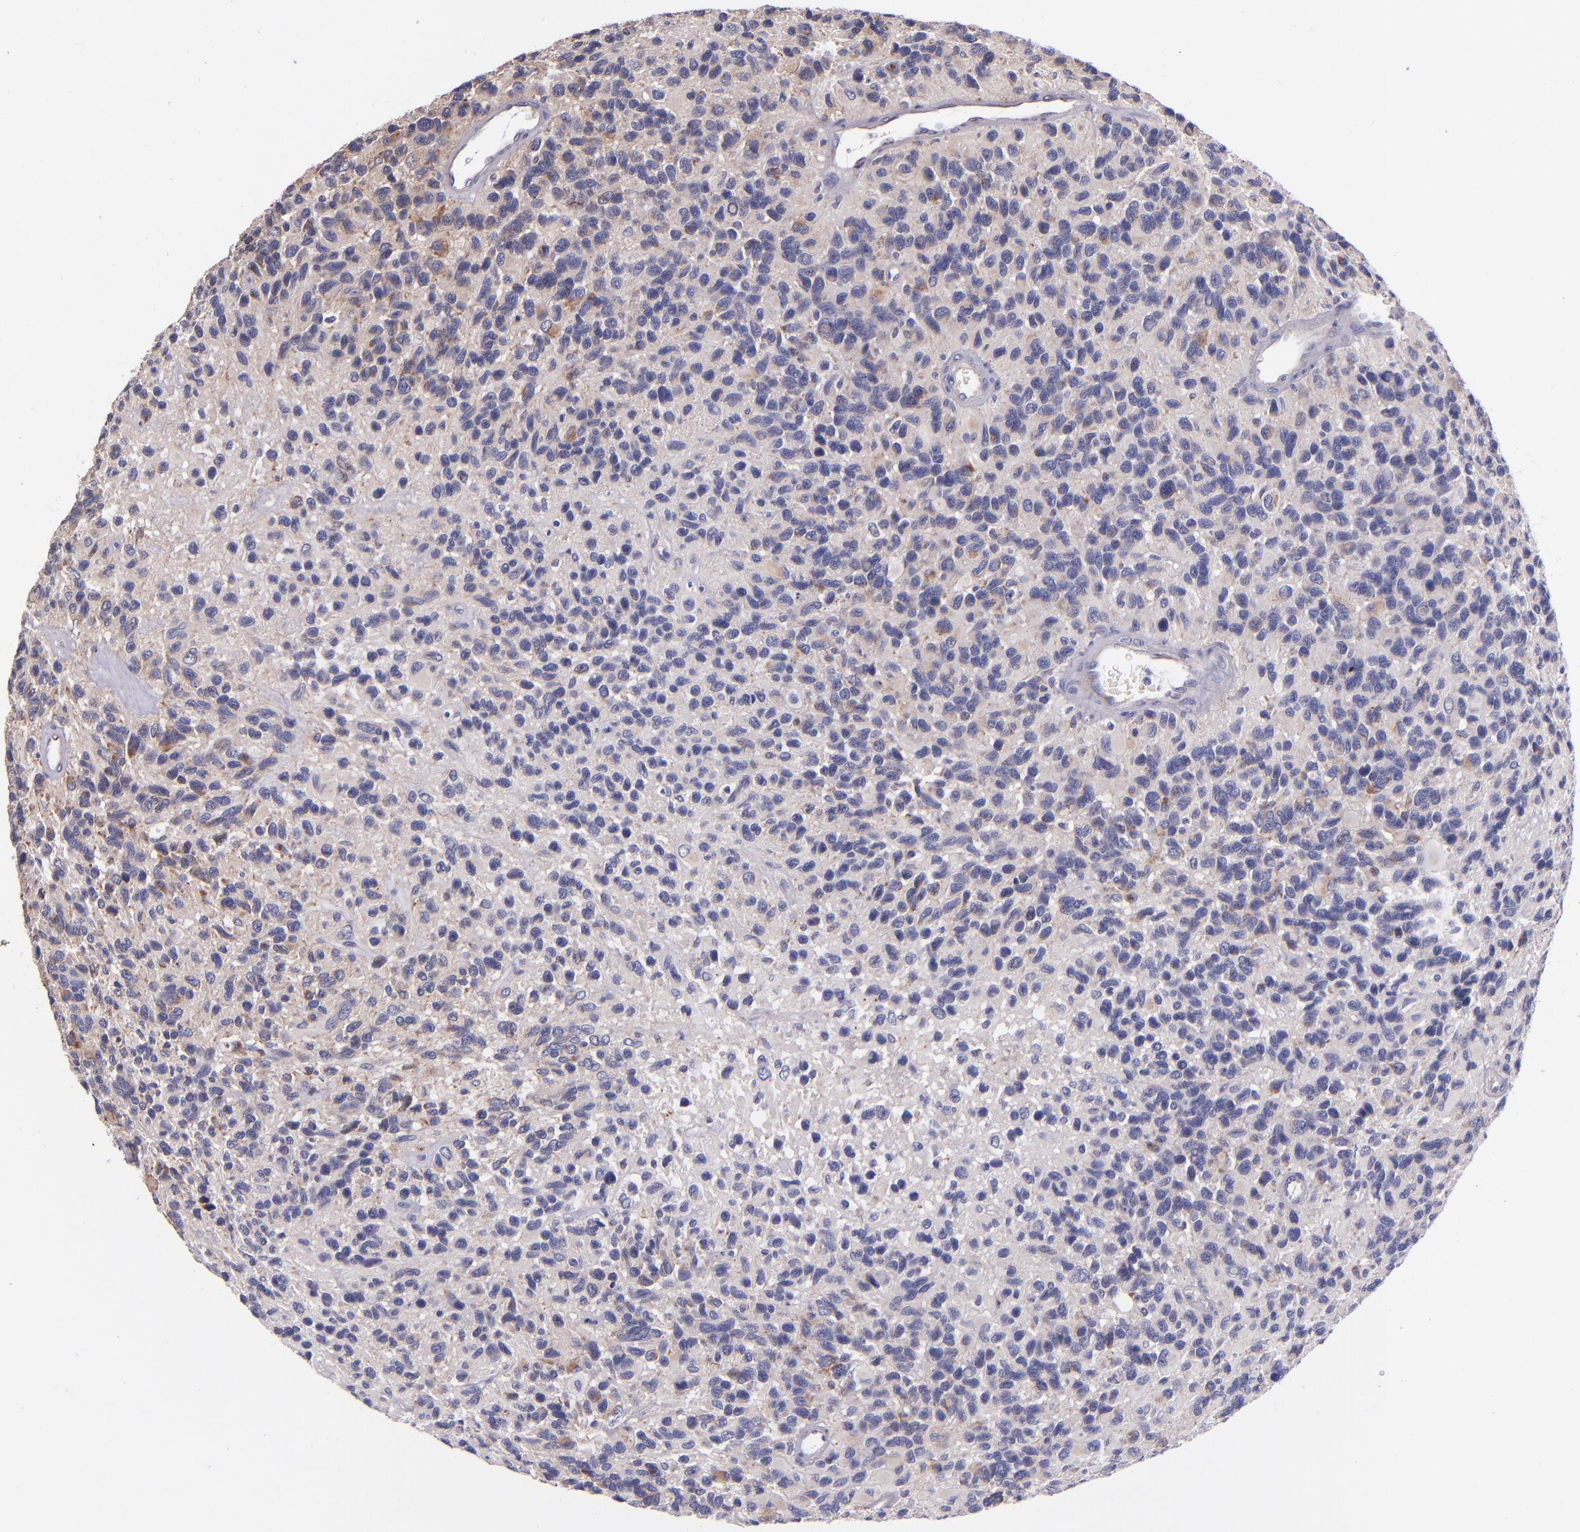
{"staining": {"intensity": "weak", "quantity": "<25%", "location": "cytoplasmic/membranous"}, "tissue": "glioma", "cell_type": "Tumor cells", "image_type": "cancer", "snomed": [{"axis": "morphology", "description": "Glioma, malignant, High grade"}, {"axis": "topography", "description": "Brain"}], "caption": "Malignant glioma (high-grade) was stained to show a protein in brown. There is no significant positivity in tumor cells. (Stains: DAB immunohistochemistry with hematoxylin counter stain, Microscopy: brightfield microscopy at high magnification).", "gene": "SHC1", "patient": {"sex": "male", "age": 77}}